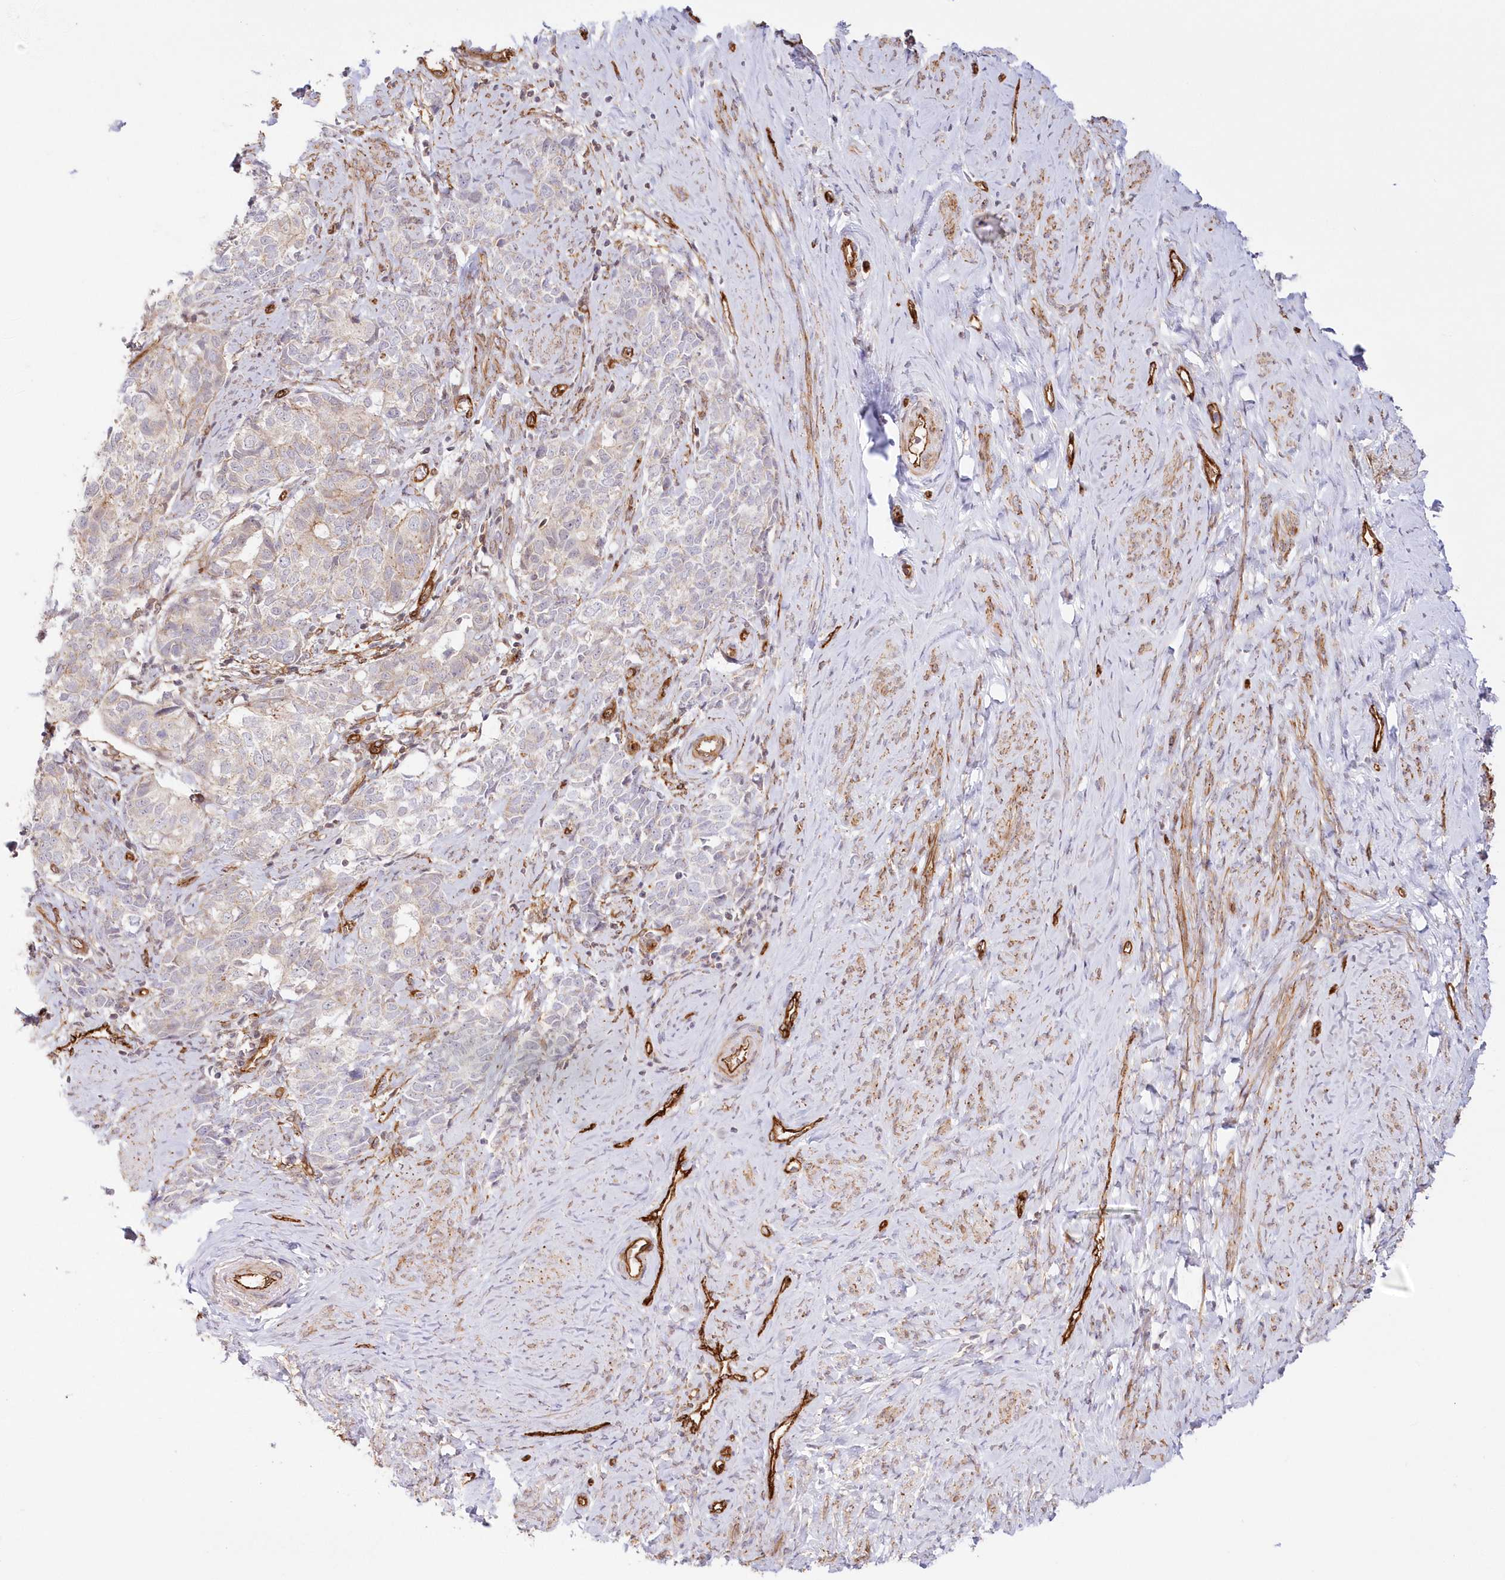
{"staining": {"intensity": "negative", "quantity": "none", "location": "none"}, "tissue": "cervical cancer", "cell_type": "Tumor cells", "image_type": "cancer", "snomed": [{"axis": "morphology", "description": "Squamous cell carcinoma, NOS"}, {"axis": "topography", "description": "Cervix"}], "caption": "High power microscopy micrograph of an IHC image of cervical cancer, revealing no significant positivity in tumor cells.", "gene": "AFAP1L2", "patient": {"sex": "female", "age": 63}}